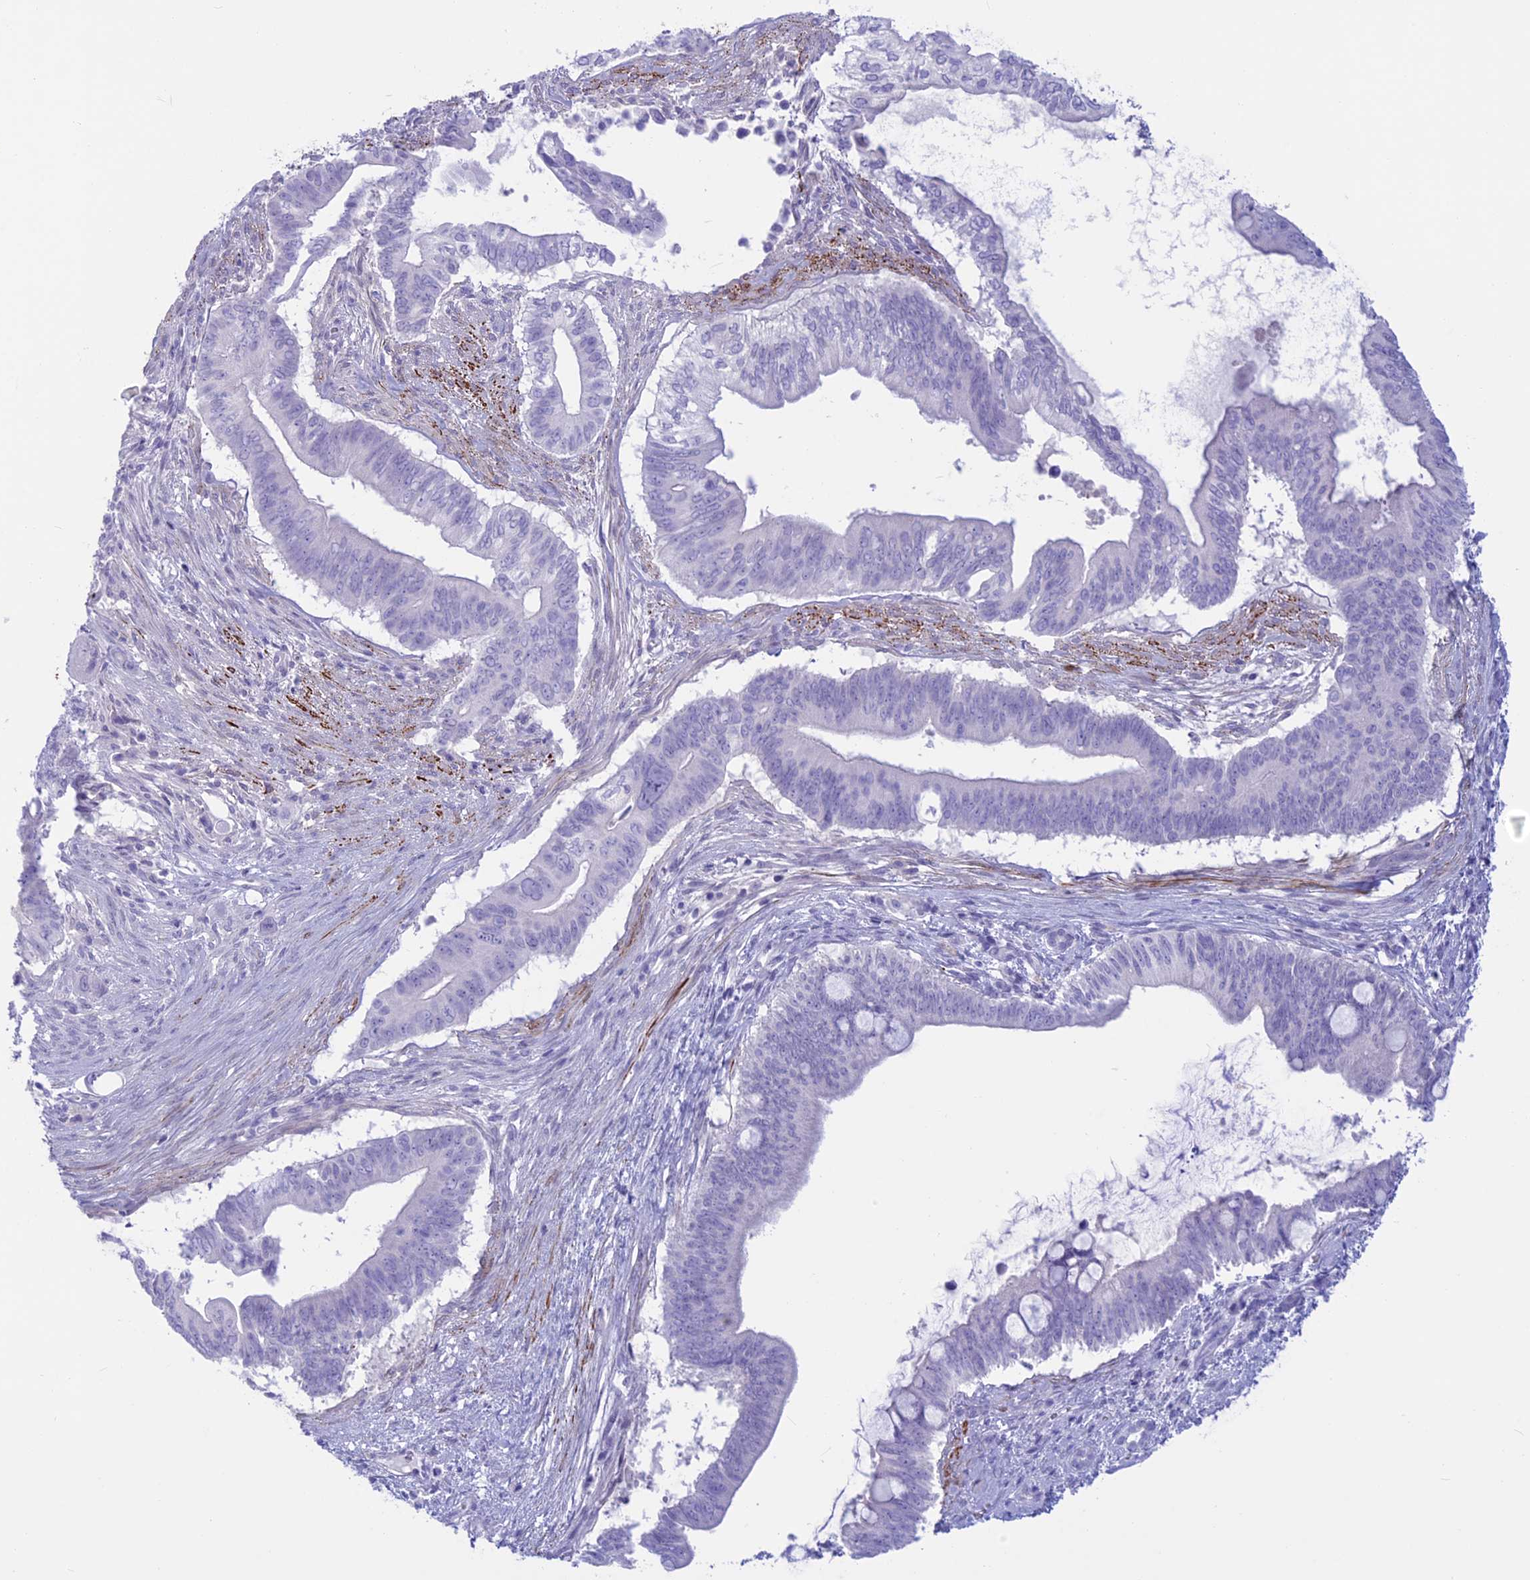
{"staining": {"intensity": "negative", "quantity": "none", "location": "none"}, "tissue": "pancreatic cancer", "cell_type": "Tumor cells", "image_type": "cancer", "snomed": [{"axis": "morphology", "description": "Adenocarcinoma, NOS"}, {"axis": "topography", "description": "Pancreas"}], "caption": "Human pancreatic cancer stained for a protein using immunohistochemistry (IHC) displays no positivity in tumor cells.", "gene": "GAPDHS", "patient": {"sex": "male", "age": 68}}